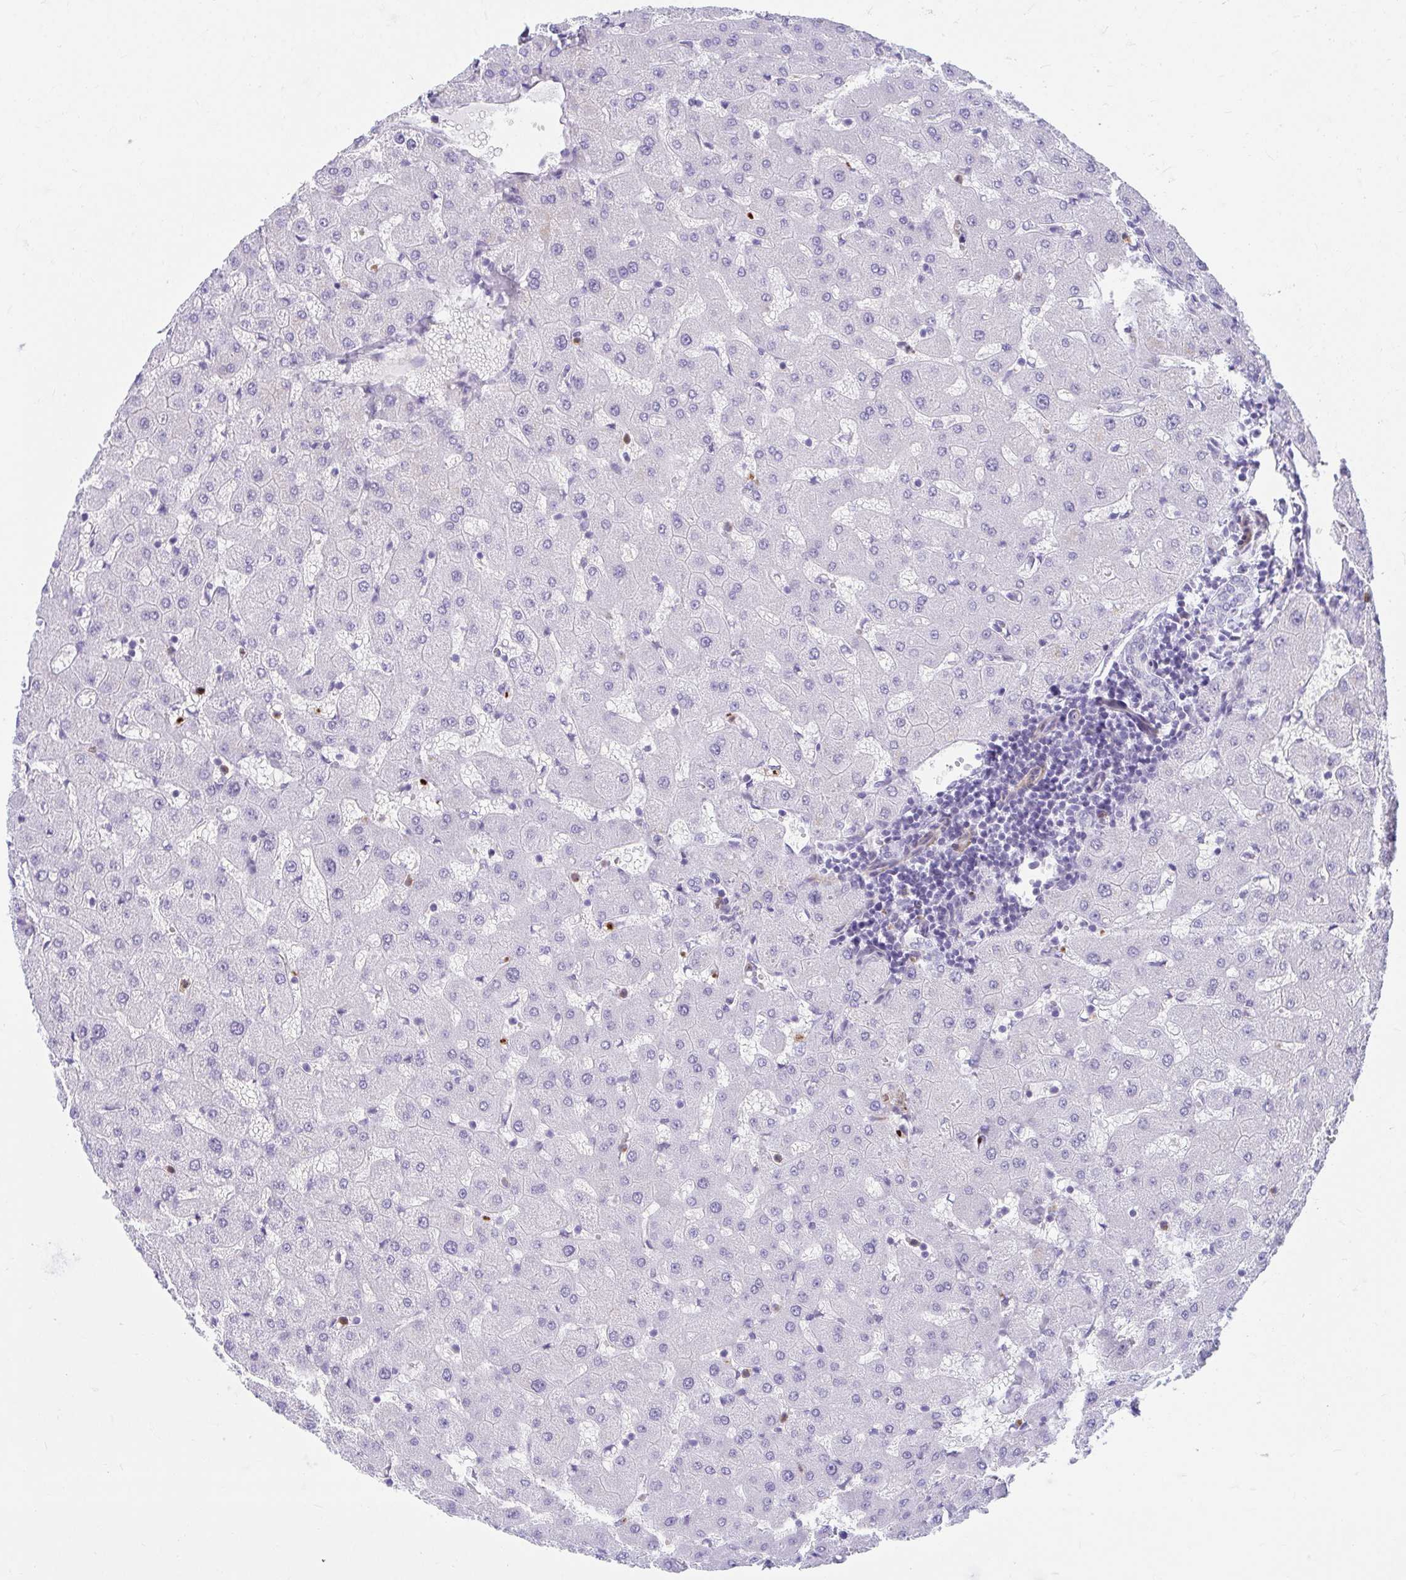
{"staining": {"intensity": "negative", "quantity": "none", "location": "none"}, "tissue": "liver", "cell_type": "Cholangiocytes", "image_type": "normal", "snomed": [{"axis": "morphology", "description": "Normal tissue, NOS"}, {"axis": "topography", "description": "Liver"}], "caption": "The image demonstrates no significant expression in cholangiocytes of liver. (Stains: DAB immunohistochemistry with hematoxylin counter stain, Microscopy: brightfield microscopy at high magnification).", "gene": "CSTB", "patient": {"sex": "female", "age": 63}}